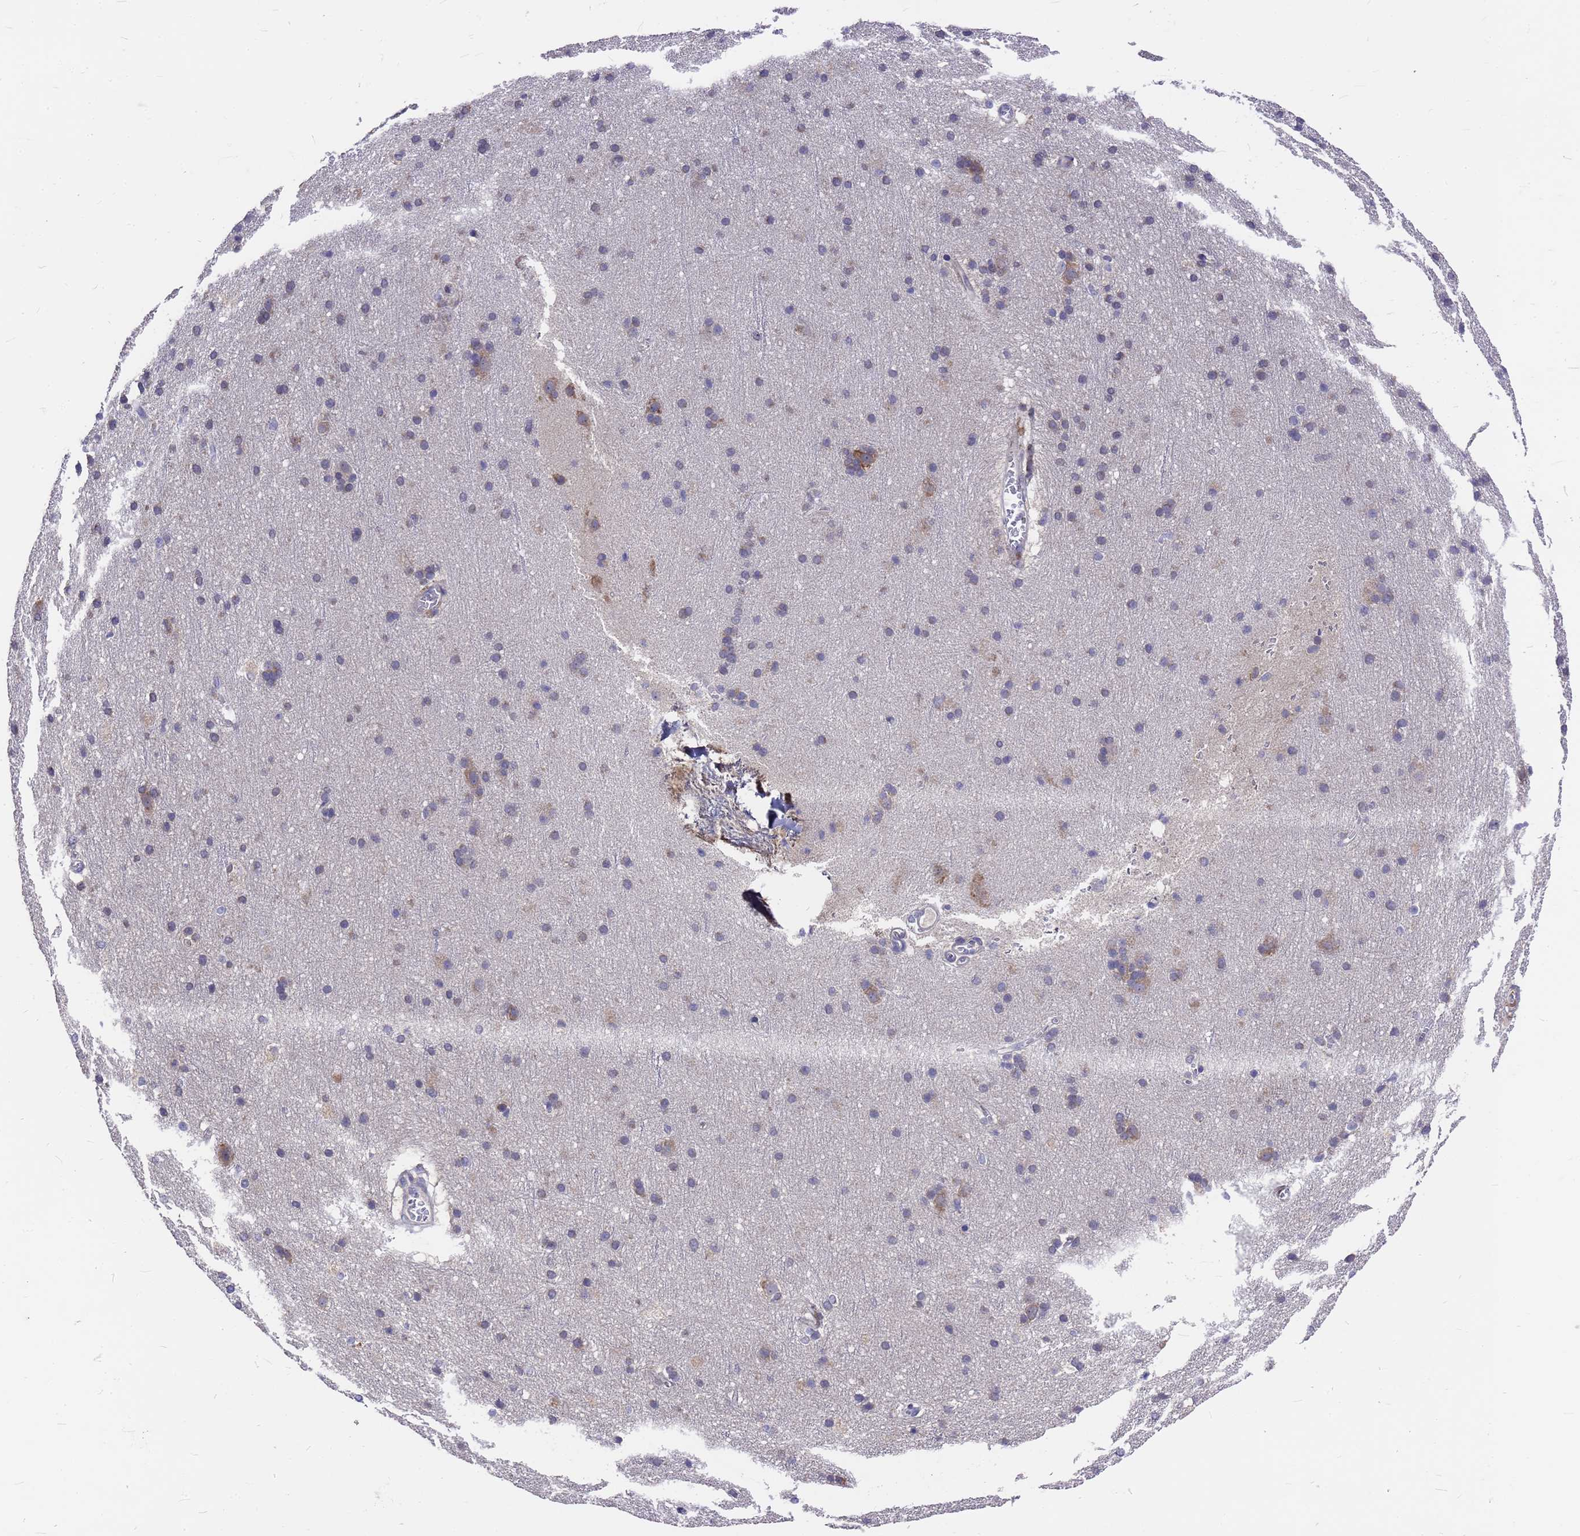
{"staining": {"intensity": "negative", "quantity": "none", "location": "none"}, "tissue": "cerebral cortex", "cell_type": "Endothelial cells", "image_type": "normal", "snomed": [{"axis": "morphology", "description": "Normal tissue, NOS"}, {"axis": "topography", "description": "Cerebral cortex"}], "caption": "High magnification brightfield microscopy of unremarkable cerebral cortex stained with DAB (3,3'-diaminobenzidine) (brown) and counterstained with hematoxylin (blue): endothelial cells show no significant staining. (Stains: DAB (3,3'-diaminobenzidine) immunohistochemistry with hematoxylin counter stain, Microscopy: brightfield microscopy at high magnification).", "gene": "ZNF717", "patient": {"sex": "male", "age": 54}}